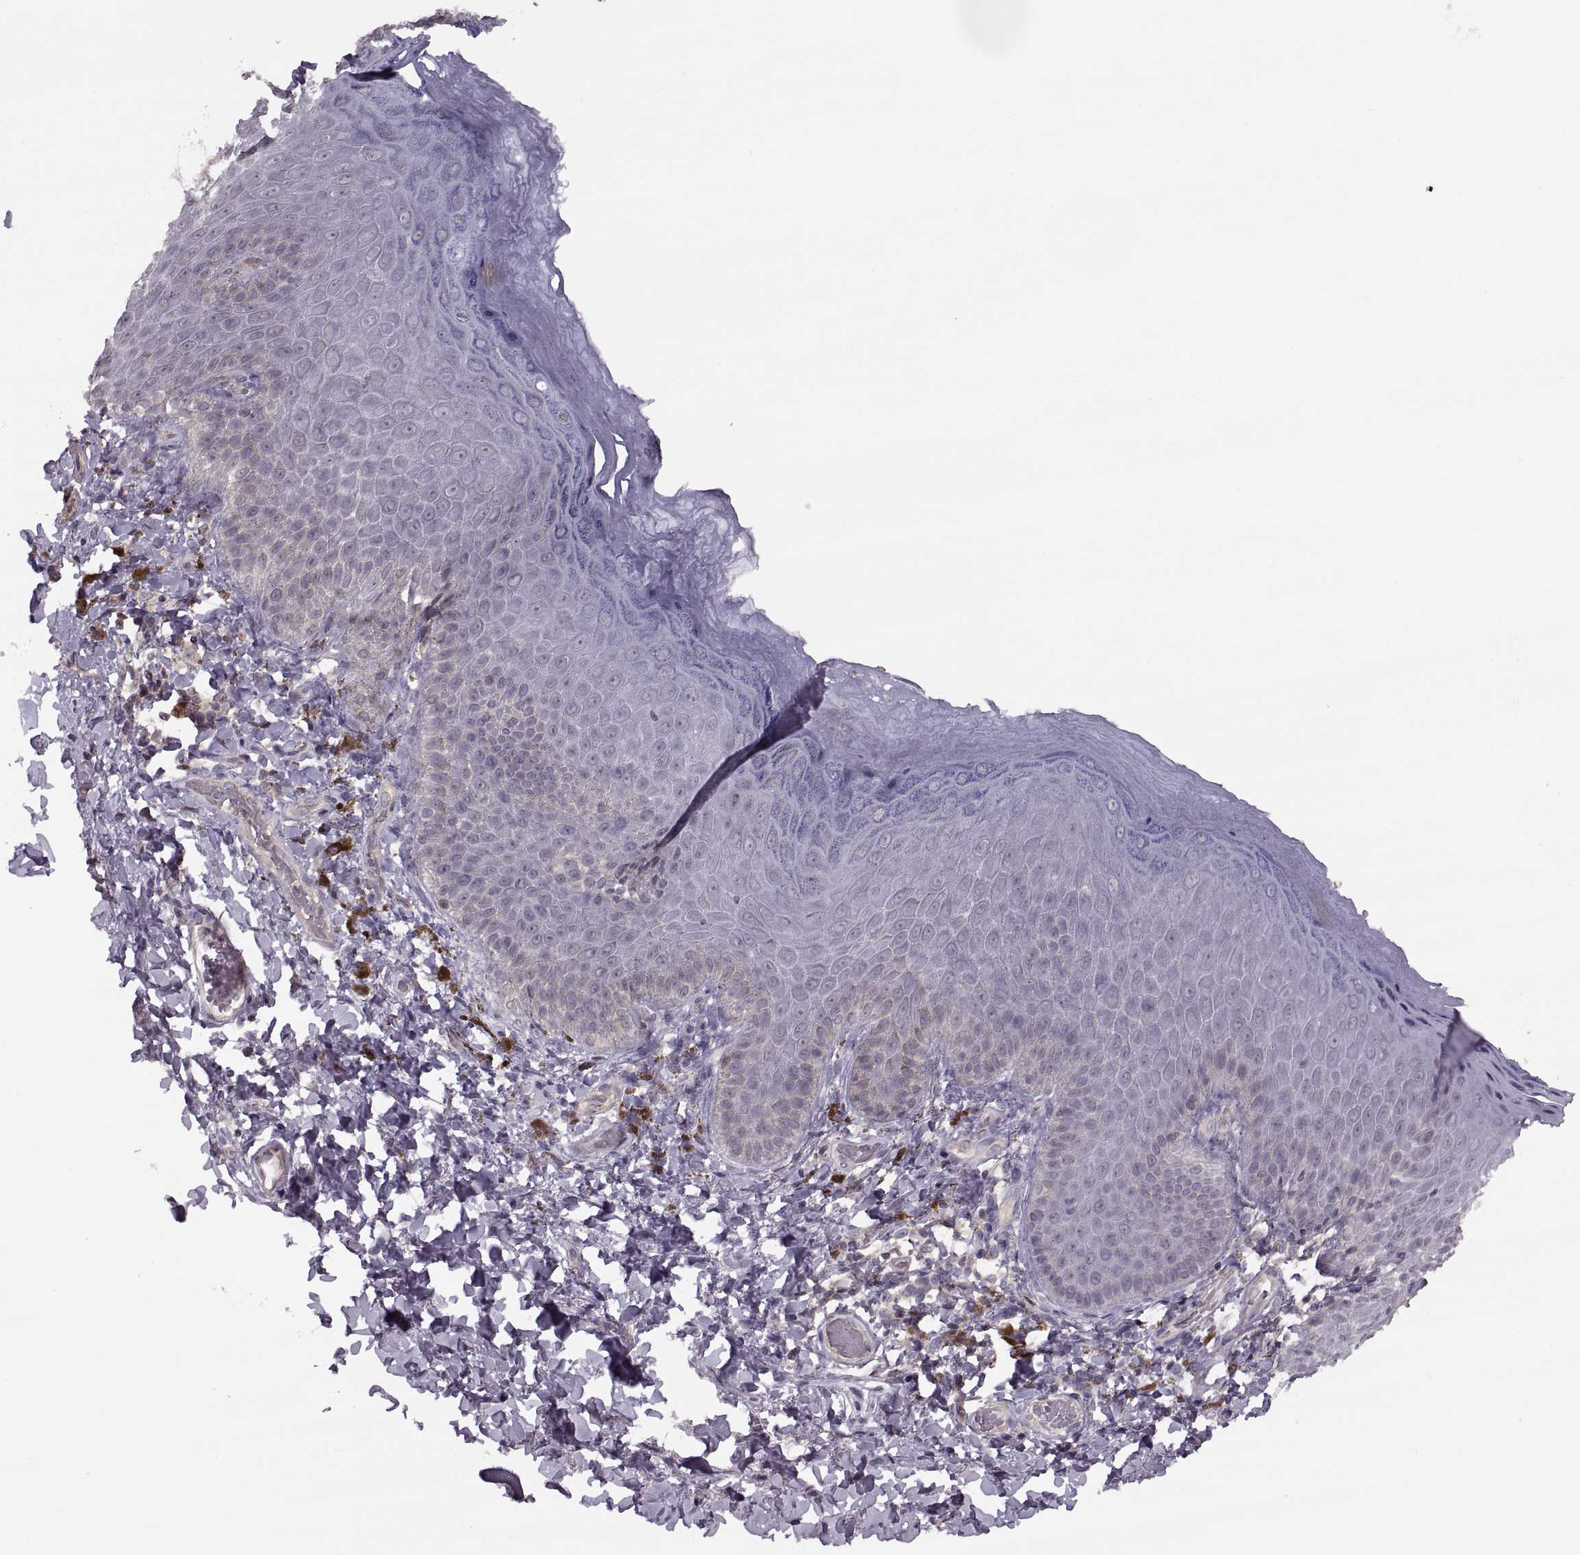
{"staining": {"intensity": "negative", "quantity": "none", "location": "none"}, "tissue": "skin", "cell_type": "Epidermal cells", "image_type": "normal", "snomed": [{"axis": "morphology", "description": "Normal tissue, NOS"}, {"axis": "topography", "description": "Anal"}], "caption": "A high-resolution micrograph shows IHC staining of benign skin, which displays no significant expression in epidermal cells.", "gene": "LUZP2", "patient": {"sex": "male", "age": 53}}